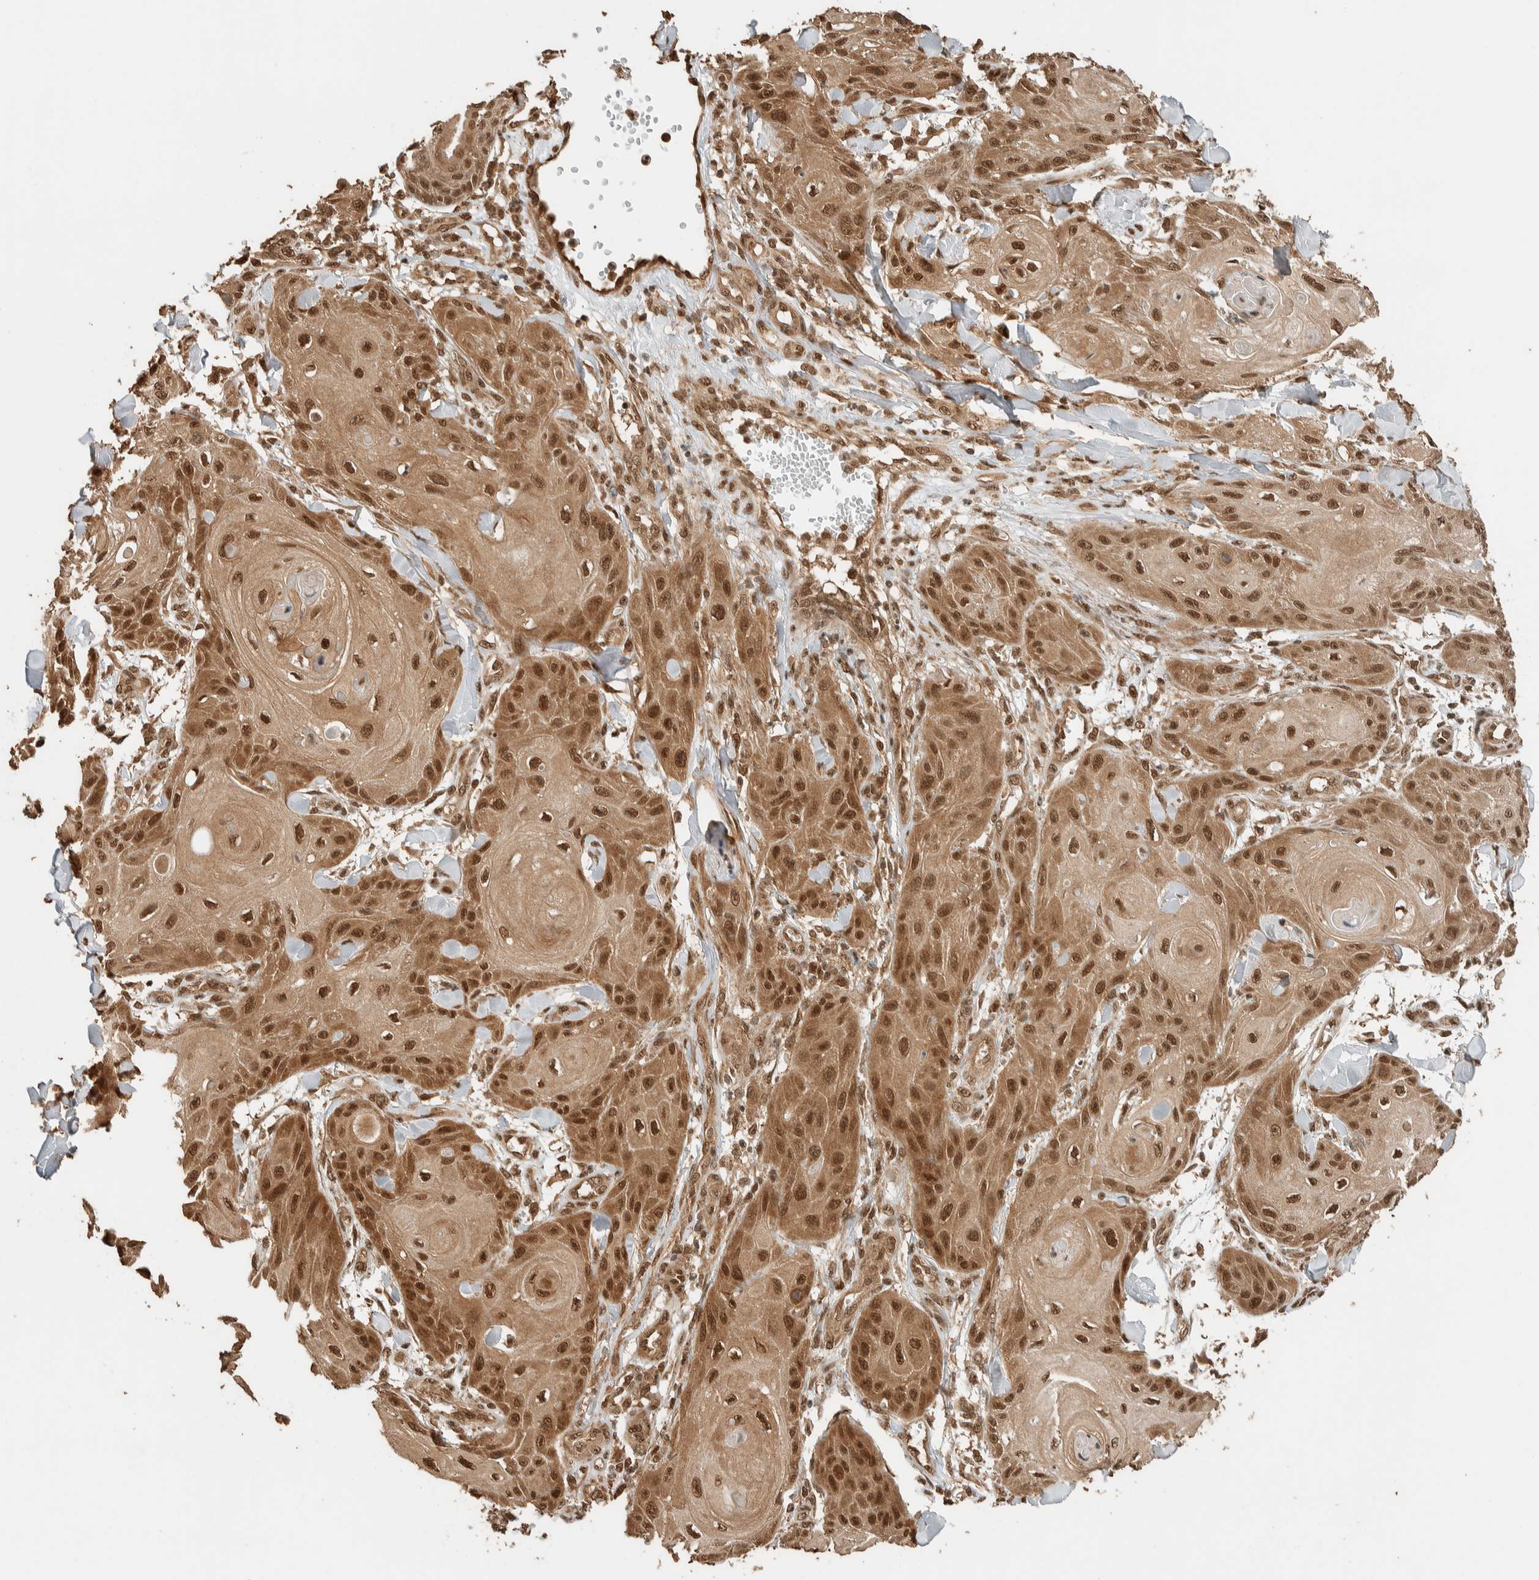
{"staining": {"intensity": "strong", "quantity": ">75%", "location": "cytoplasmic/membranous,nuclear"}, "tissue": "skin cancer", "cell_type": "Tumor cells", "image_type": "cancer", "snomed": [{"axis": "morphology", "description": "Squamous cell carcinoma, NOS"}, {"axis": "topography", "description": "Skin"}], "caption": "Immunohistochemical staining of human skin cancer (squamous cell carcinoma) exhibits high levels of strong cytoplasmic/membranous and nuclear protein staining in about >75% of tumor cells. (DAB (3,3'-diaminobenzidine) = brown stain, brightfield microscopy at high magnification).", "gene": "ZBTB2", "patient": {"sex": "male", "age": 74}}